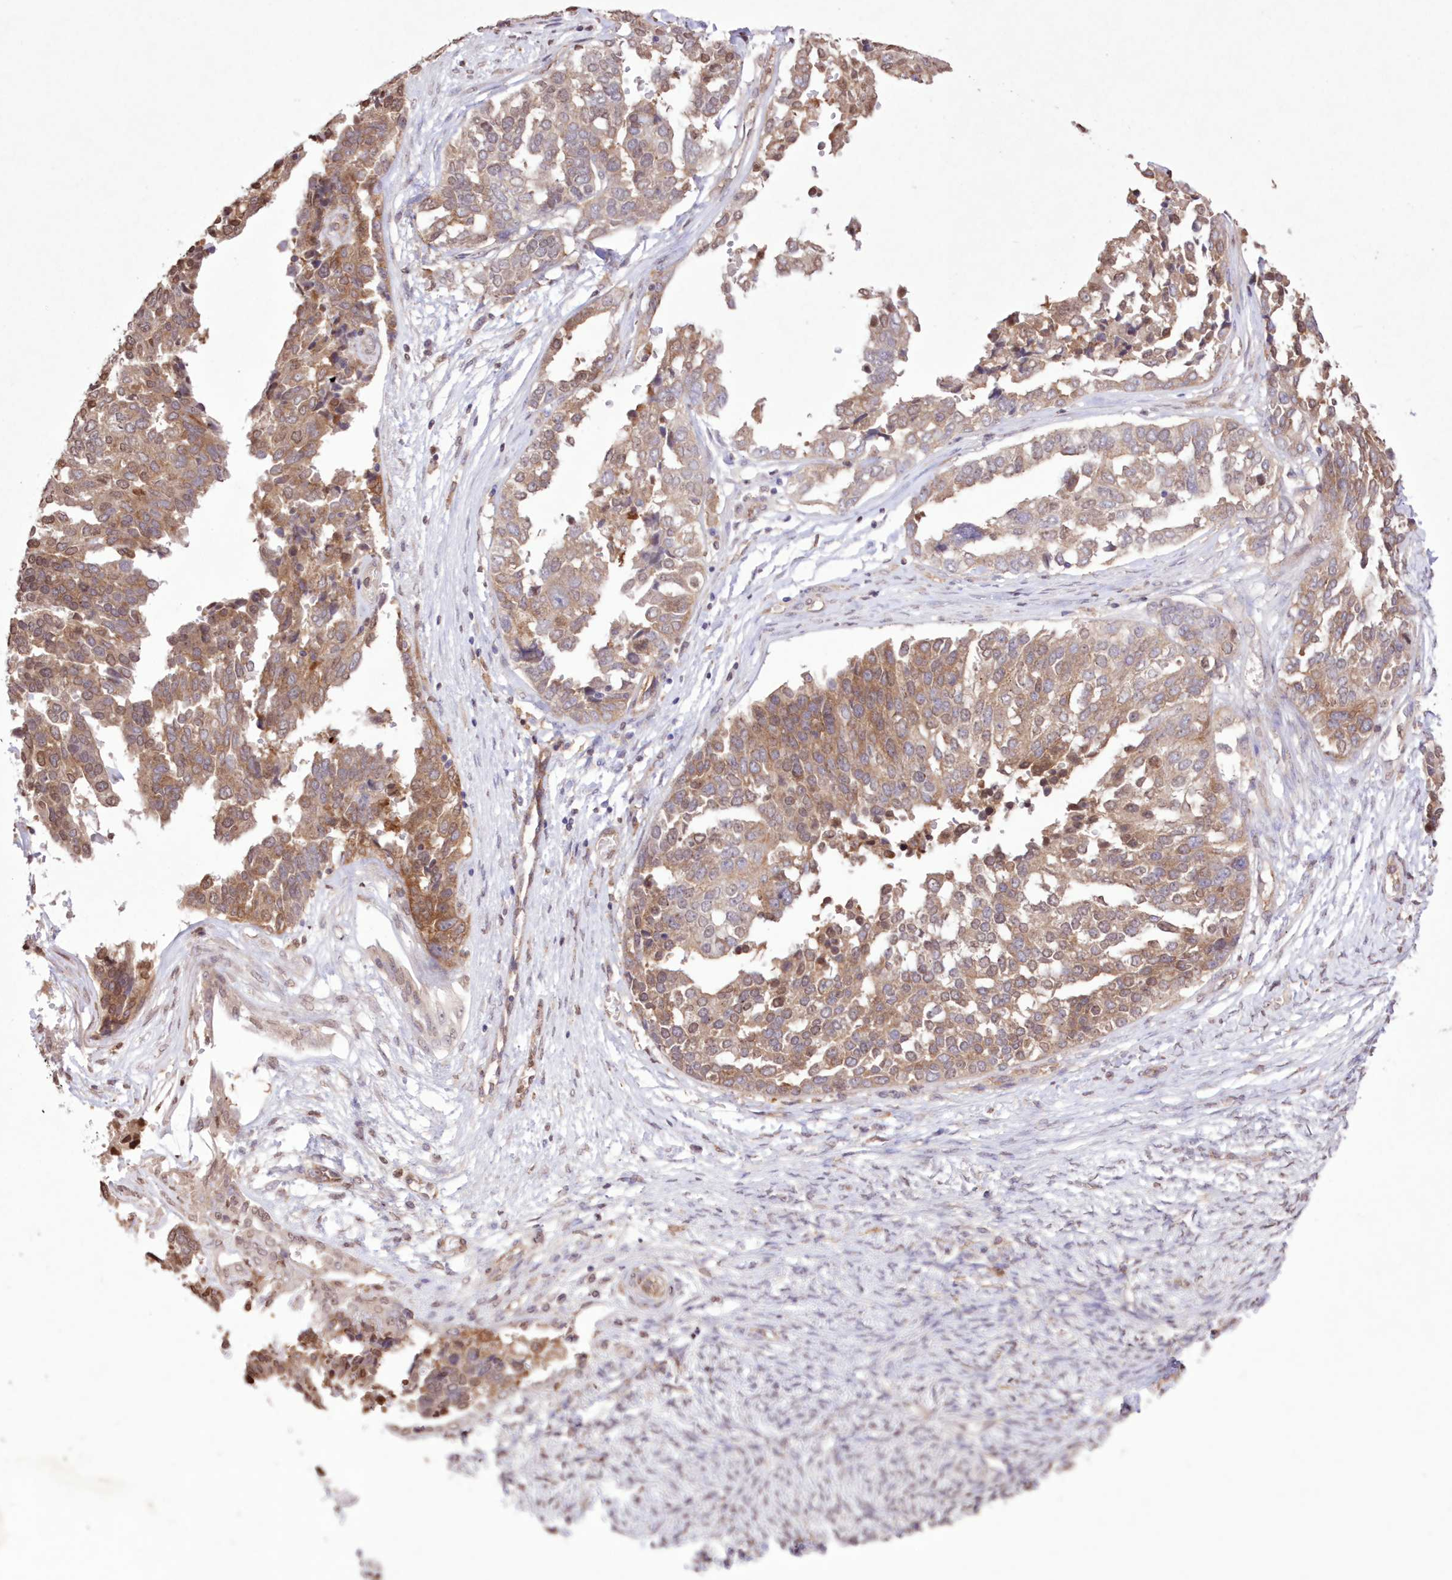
{"staining": {"intensity": "moderate", "quantity": ">75%", "location": "cytoplasmic/membranous"}, "tissue": "ovarian cancer", "cell_type": "Tumor cells", "image_type": "cancer", "snomed": [{"axis": "morphology", "description": "Cystadenocarcinoma, serous, NOS"}, {"axis": "topography", "description": "Ovary"}], "caption": "Moderate cytoplasmic/membranous protein positivity is identified in approximately >75% of tumor cells in ovarian serous cystadenocarcinoma. The staining is performed using DAB brown chromogen to label protein expression. The nuclei are counter-stained blue using hematoxylin.", "gene": "FCHO2", "patient": {"sex": "female", "age": 44}}